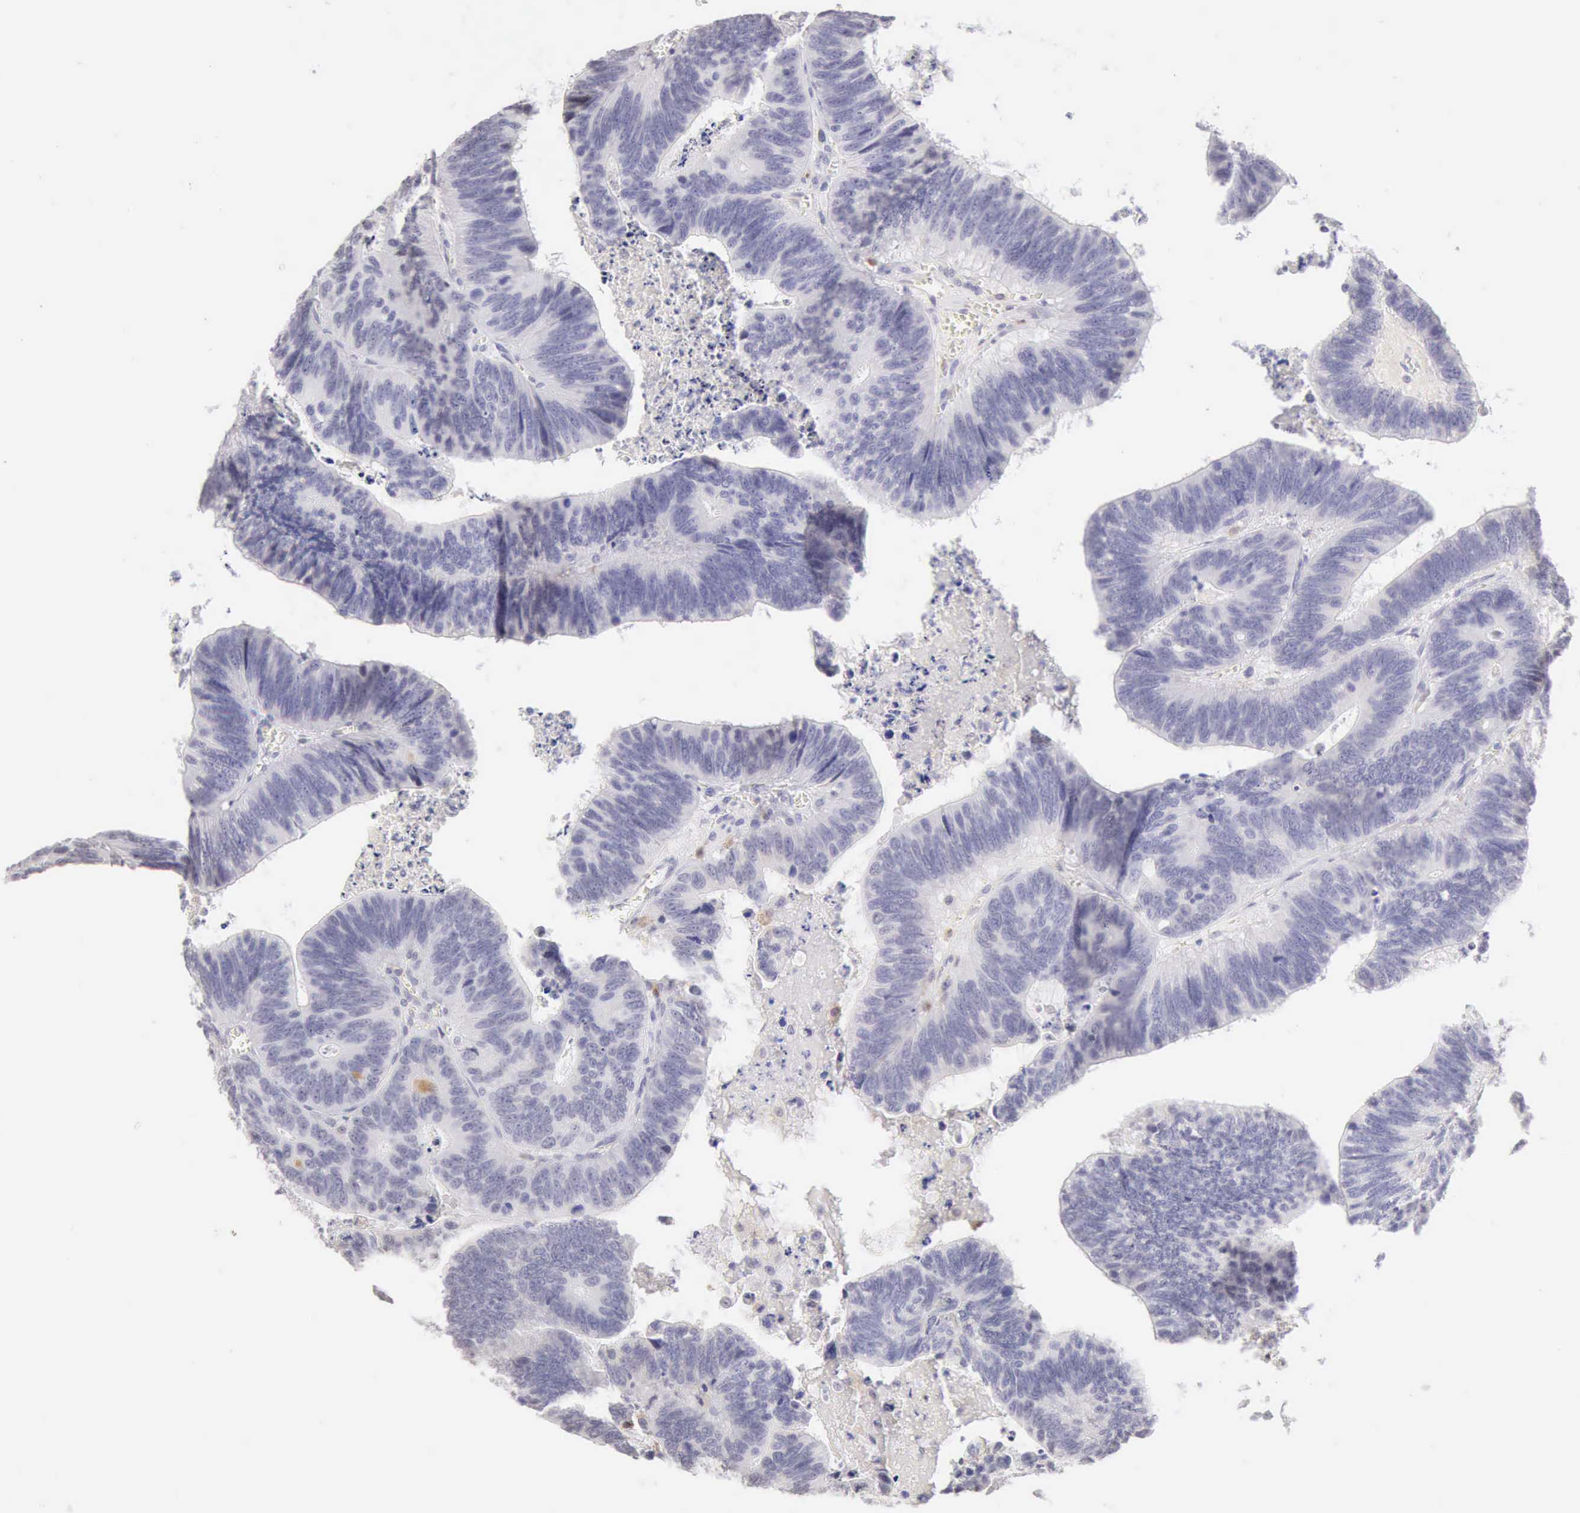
{"staining": {"intensity": "negative", "quantity": "none", "location": "none"}, "tissue": "colorectal cancer", "cell_type": "Tumor cells", "image_type": "cancer", "snomed": [{"axis": "morphology", "description": "Adenocarcinoma, NOS"}, {"axis": "topography", "description": "Colon"}], "caption": "Human adenocarcinoma (colorectal) stained for a protein using IHC exhibits no positivity in tumor cells.", "gene": "RNASE1", "patient": {"sex": "male", "age": 72}}